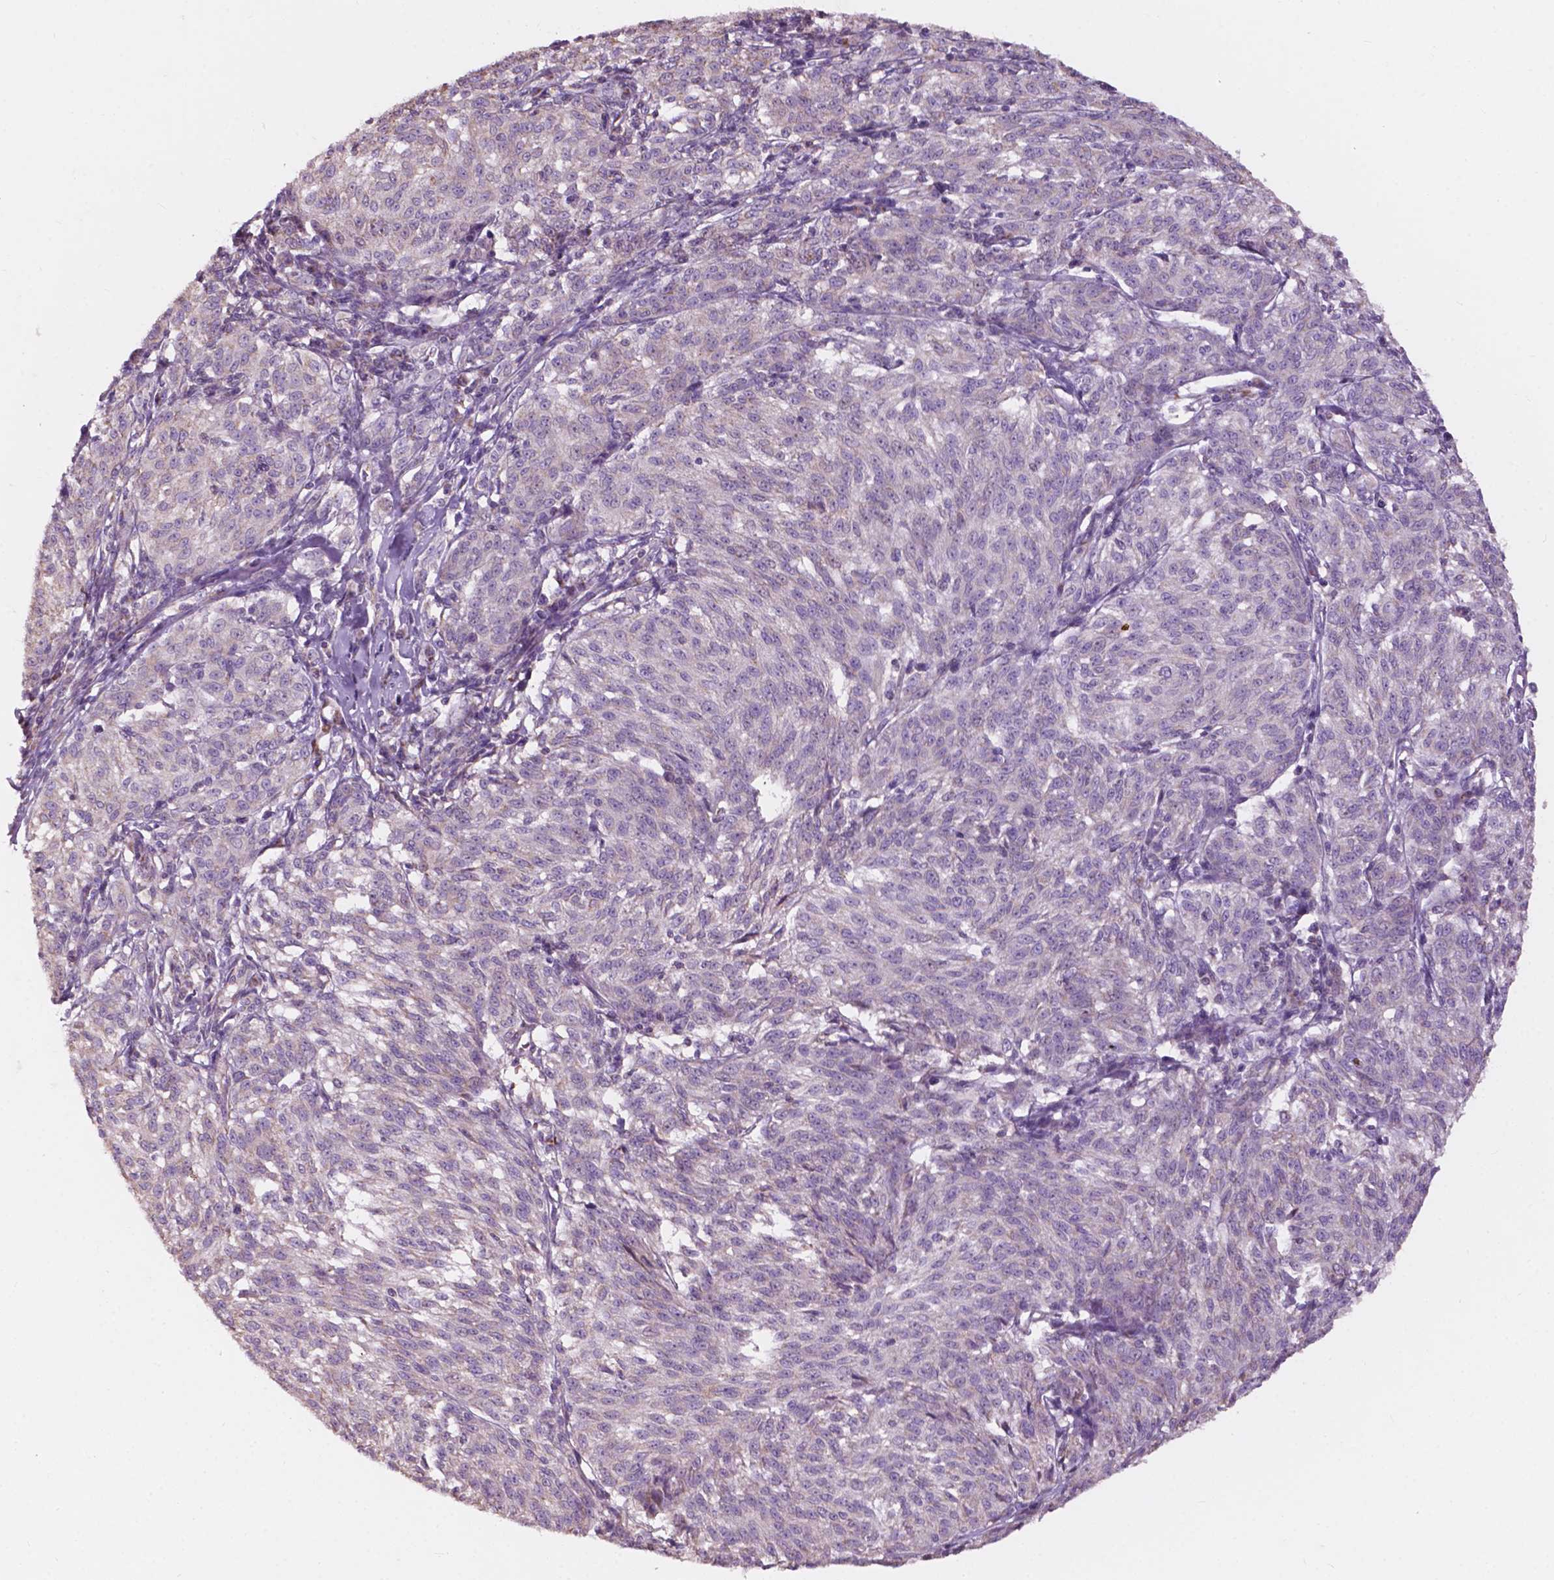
{"staining": {"intensity": "negative", "quantity": "none", "location": "none"}, "tissue": "melanoma", "cell_type": "Tumor cells", "image_type": "cancer", "snomed": [{"axis": "morphology", "description": "Malignant melanoma, NOS"}, {"axis": "topography", "description": "Skin"}], "caption": "The immunohistochemistry image has no significant staining in tumor cells of melanoma tissue.", "gene": "NDUFS1", "patient": {"sex": "female", "age": 72}}